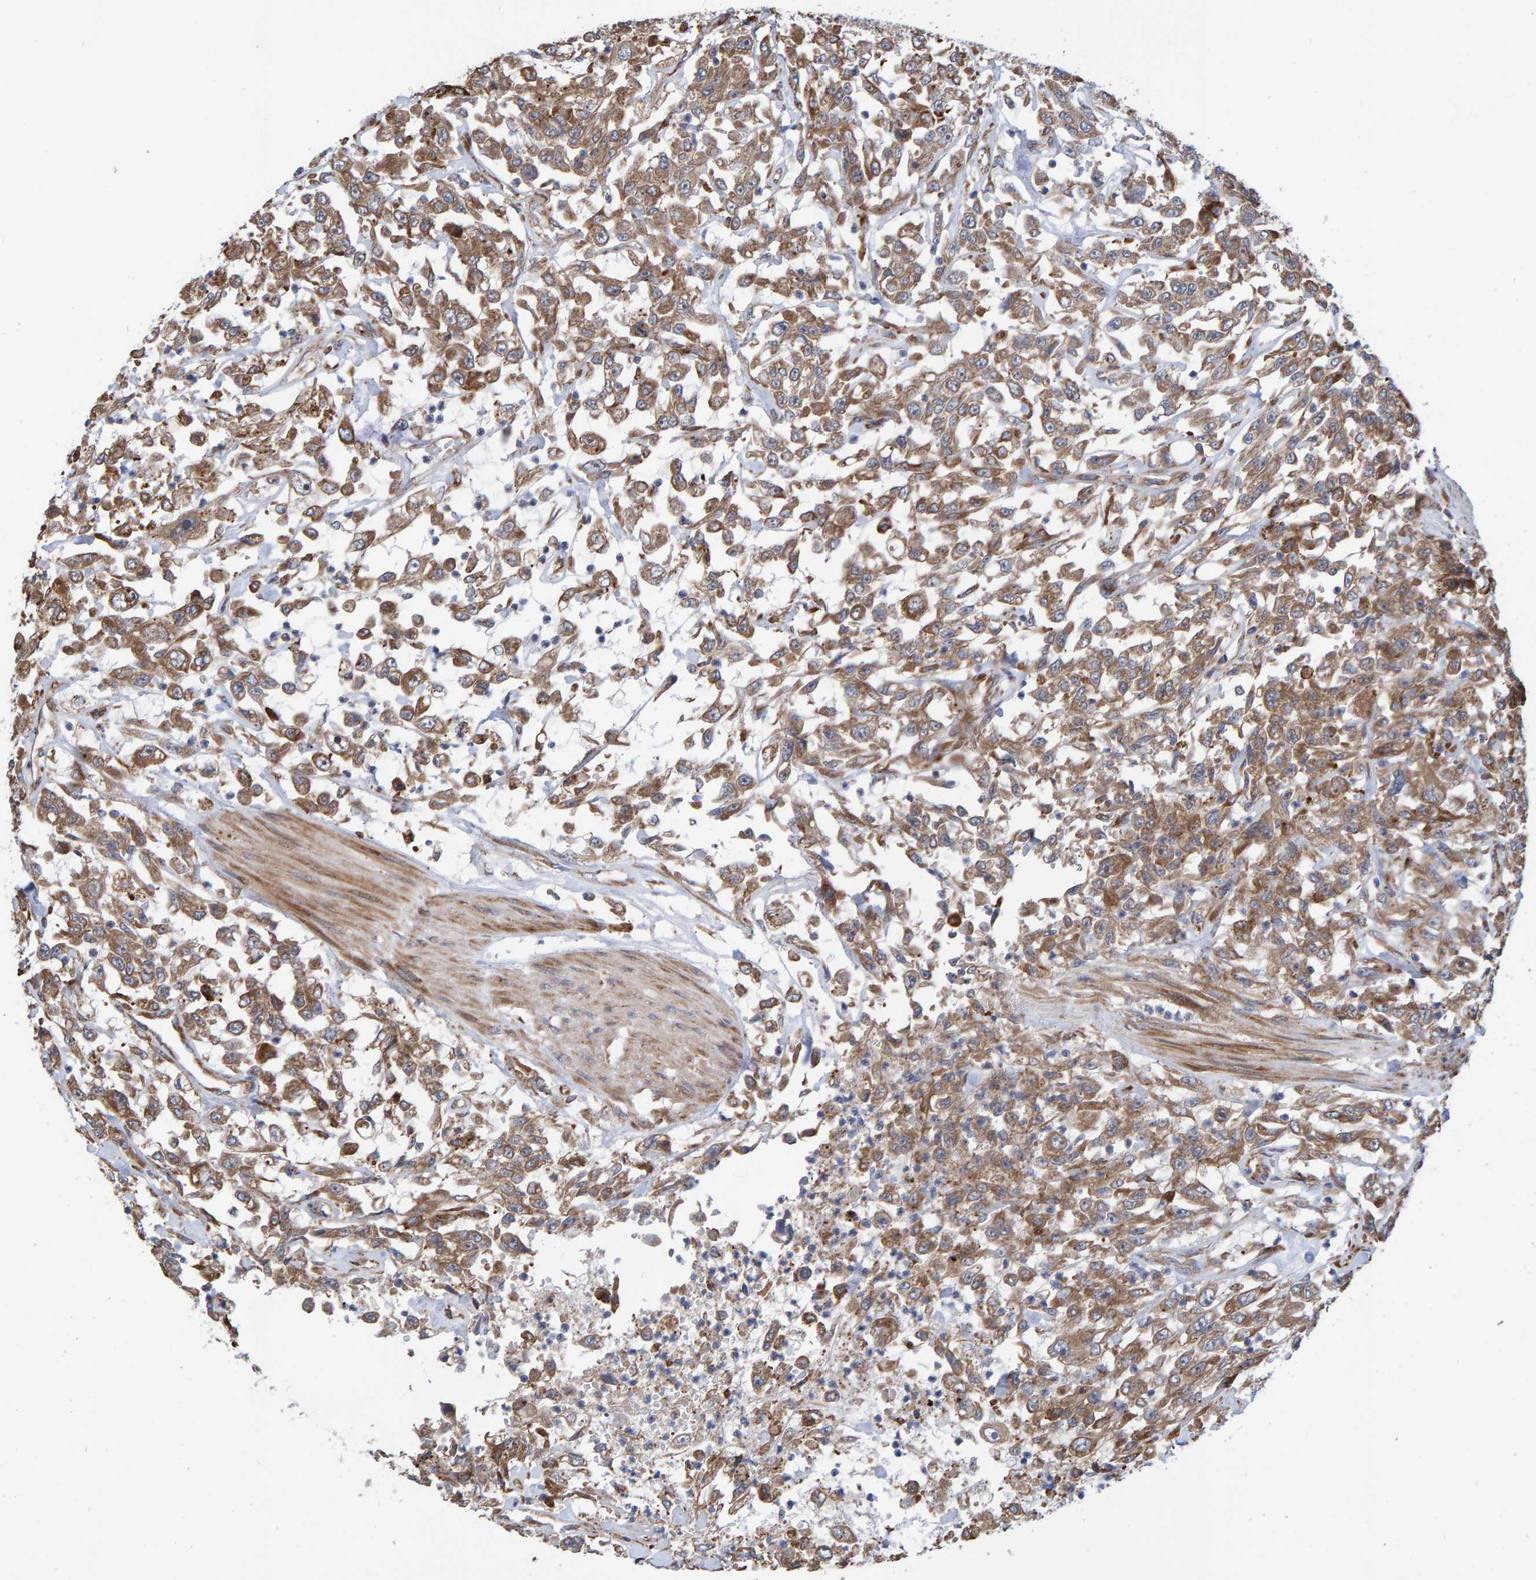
{"staining": {"intensity": "moderate", "quantity": ">75%", "location": "cytoplasmic/membranous"}, "tissue": "urothelial cancer", "cell_type": "Tumor cells", "image_type": "cancer", "snomed": [{"axis": "morphology", "description": "Urothelial carcinoma, High grade"}, {"axis": "topography", "description": "Urinary bladder"}], "caption": "A brown stain labels moderate cytoplasmic/membranous staining of a protein in urothelial cancer tumor cells.", "gene": "KIAA0753", "patient": {"sex": "male", "age": 46}}